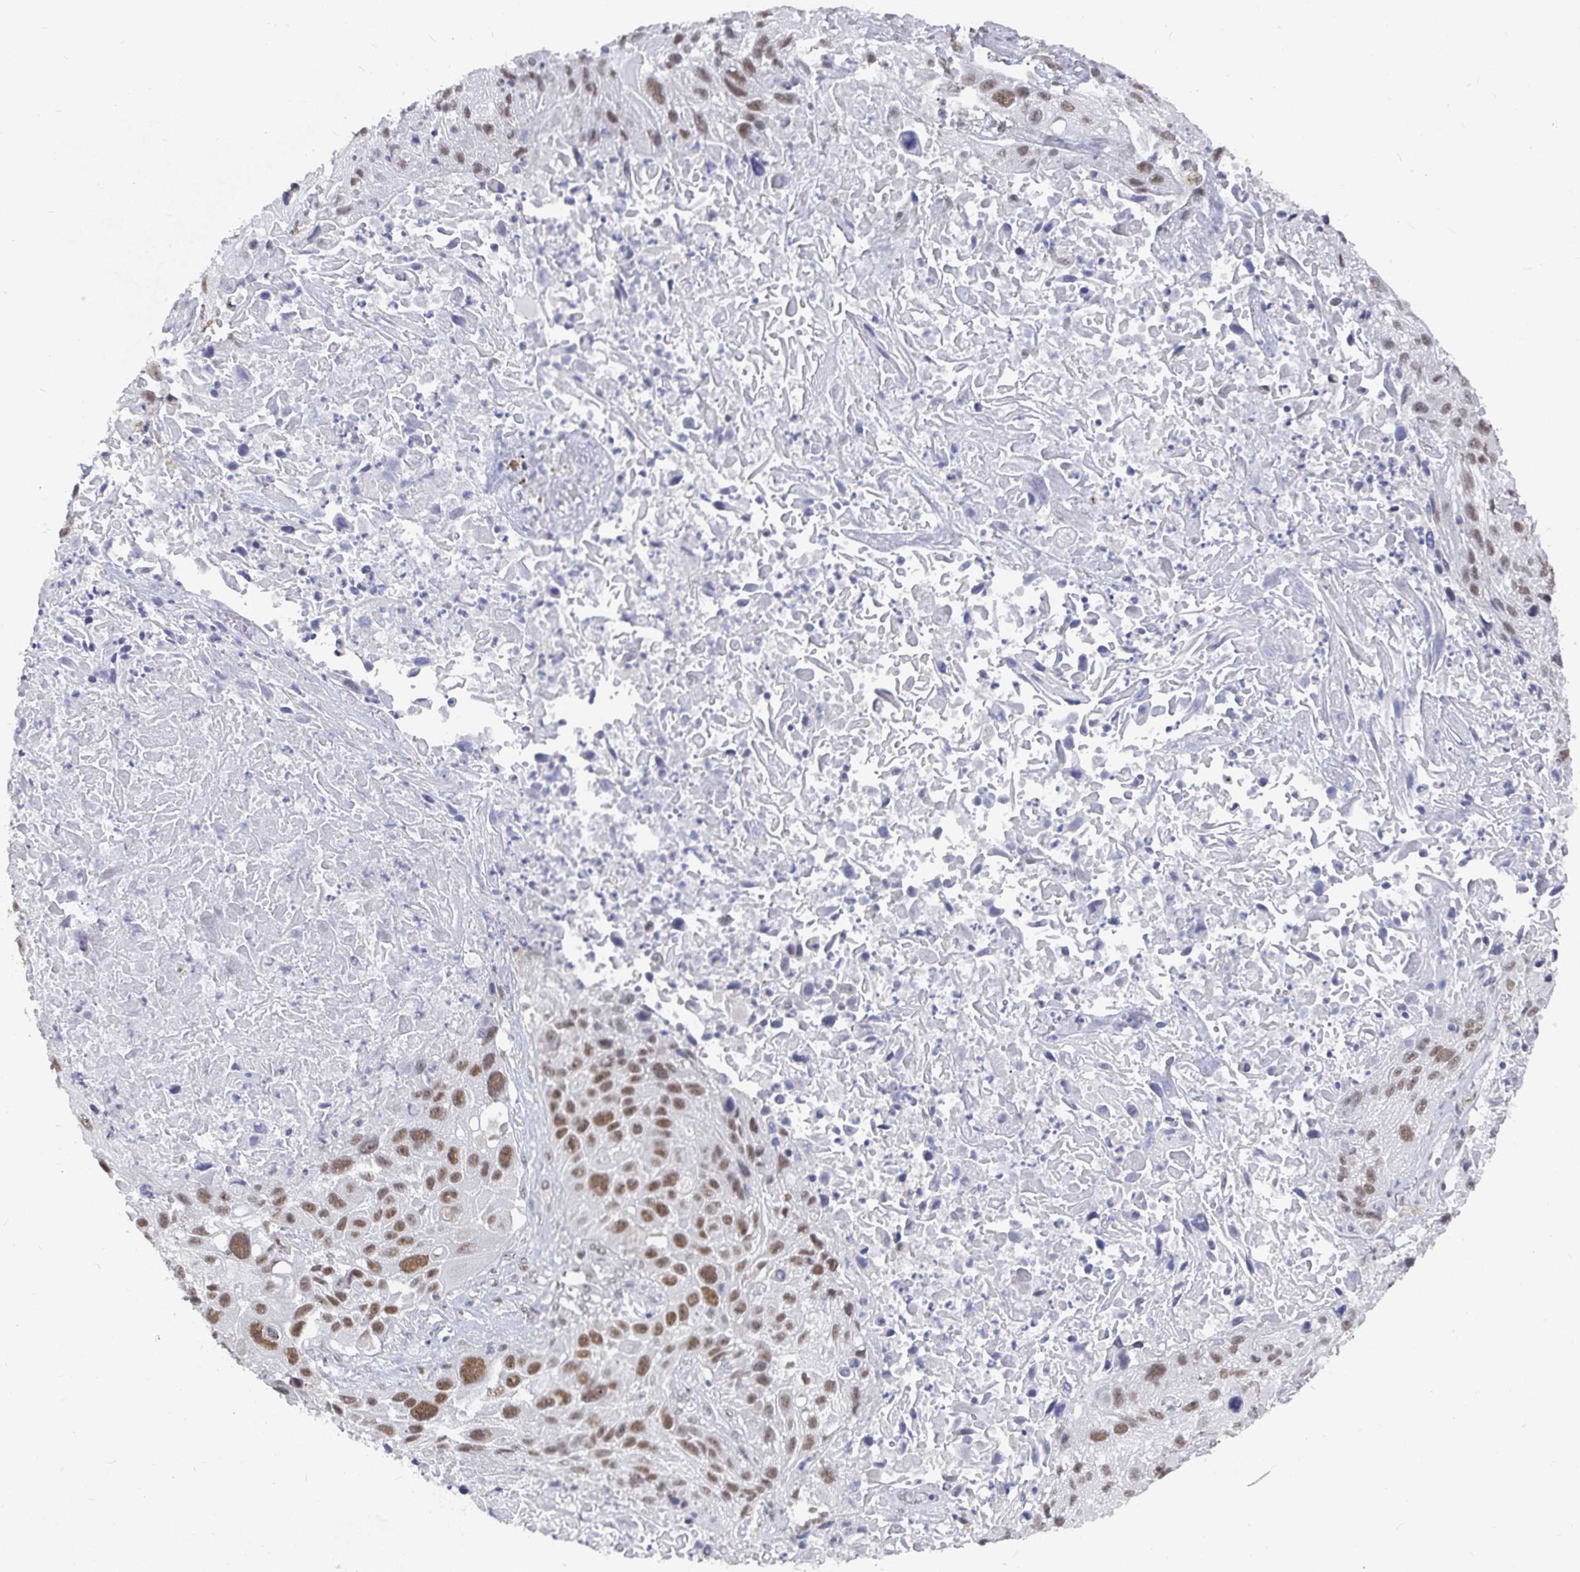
{"staining": {"intensity": "moderate", "quantity": ">75%", "location": "nuclear"}, "tissue": "lung cancer", "cell_type": "Tumor cells", "image_type": "cancer", "snomed": [{"axis": "morphology", "description": "Normal morphology"}, {"axis": "morphology", "description": "Squamous cell carcinoma, NOS"}, {"axis": "topography", "description": "Lymph node"}, {"axis": "topography", "description": "Lung"}], "caption": "This is a photomicrograph of IHC staining of lung squamous cell carcinoma, which shows moderate positivity in the nuclear of tumor cells.", "gene": "RCOR1", "patient": {"sex": "male", "age": 67}}